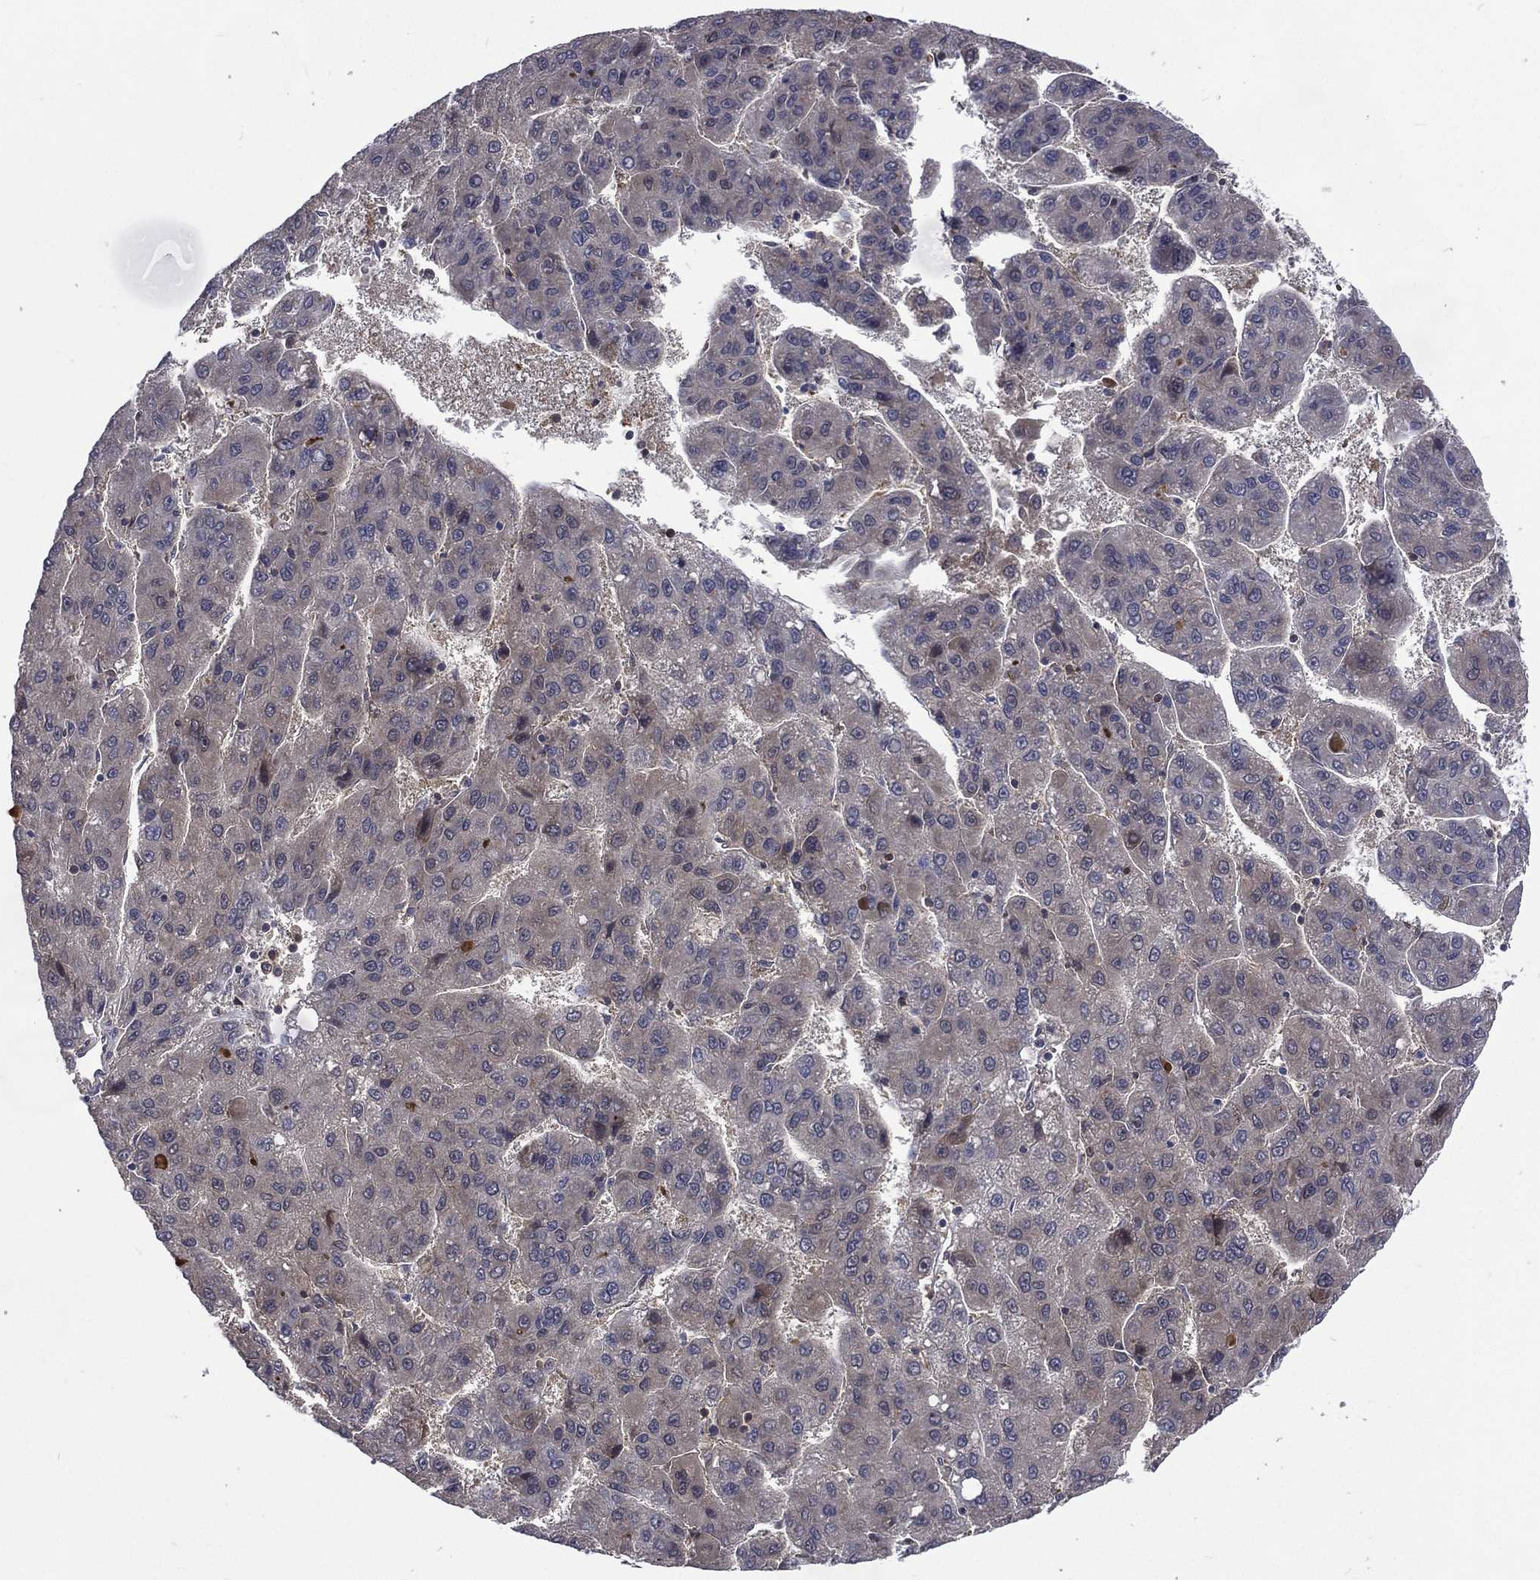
{"staining": {"intensity": "negative", "quantity": "none", "location": "none"}, "tissue": "liver cancer", "cell_type": "Tumor cells", "image_type": "cancer", "snomed": [{"axis": "morphology", "description": "Carcinoma, Hepatocellular, NOS"}, {"axis": "topography", "description": "Liver"}], "caption": "Immunohistochemistry of human liver hepatocellular carcinoma displays no staining in tumor cells.", "gene": "MTAP", "patient": {"sex": "female", "age": 82}}